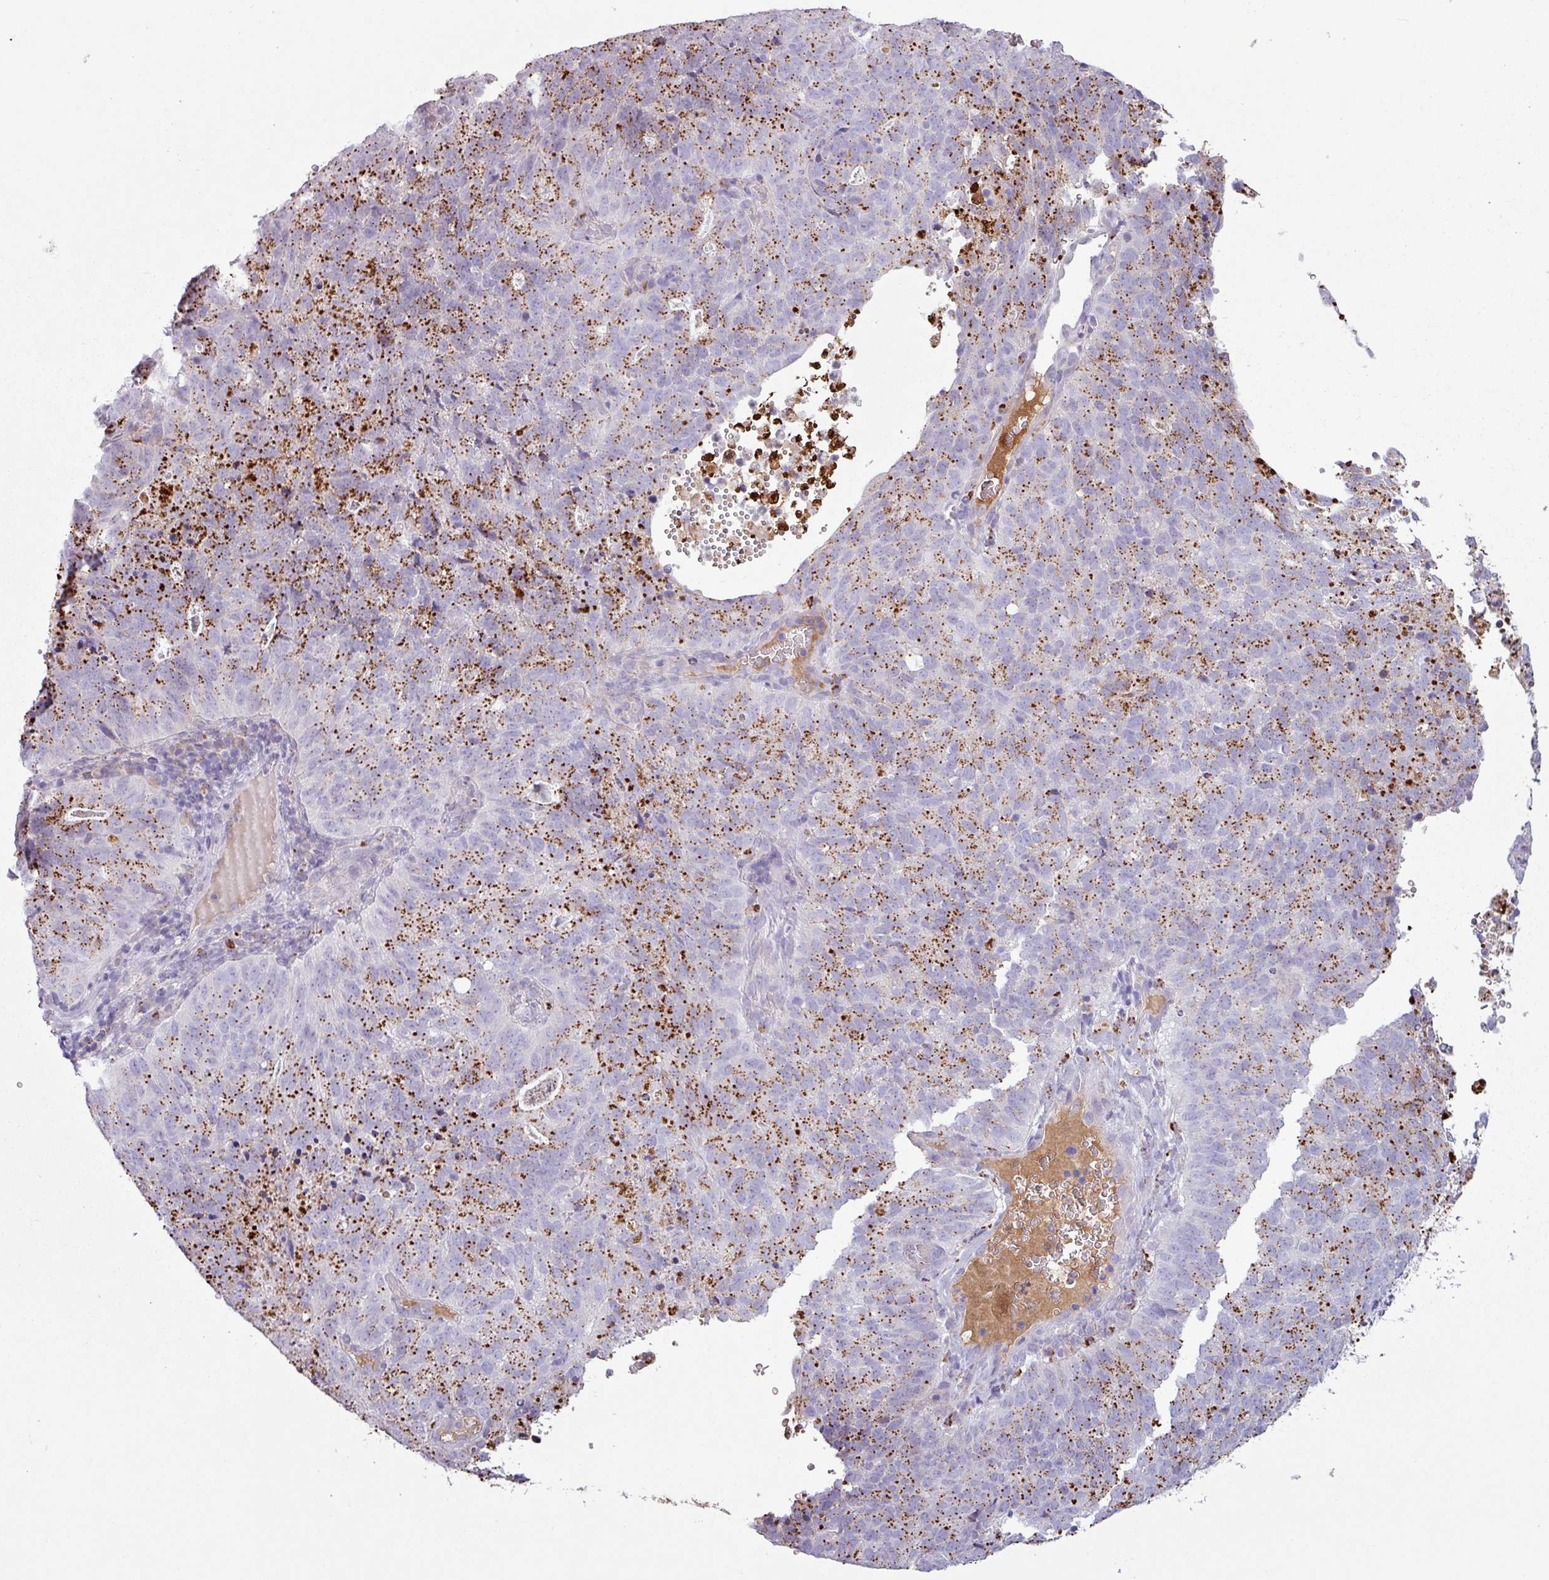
{"staining": {"intensity": "moderate", "quantity": ">75%", "location": "cytoplasmic/membranous"}, "tissue": "cervical cancer", "cell_type": "Tumor cells", "image_type": "cancer", "snomed": [{"axis": "morphology", "description": "Adenocarcinoma, NOS"}, {"axis": "topography", "description": "Cervix"}], "caption": "Protein staining displays moderate cytoplasmic/membranous expression in about >75% of tumor cells in cervical cancer (adenocarcinoma).", "gene": "C4B", "patient": {"sex": "female", "age": 38}}